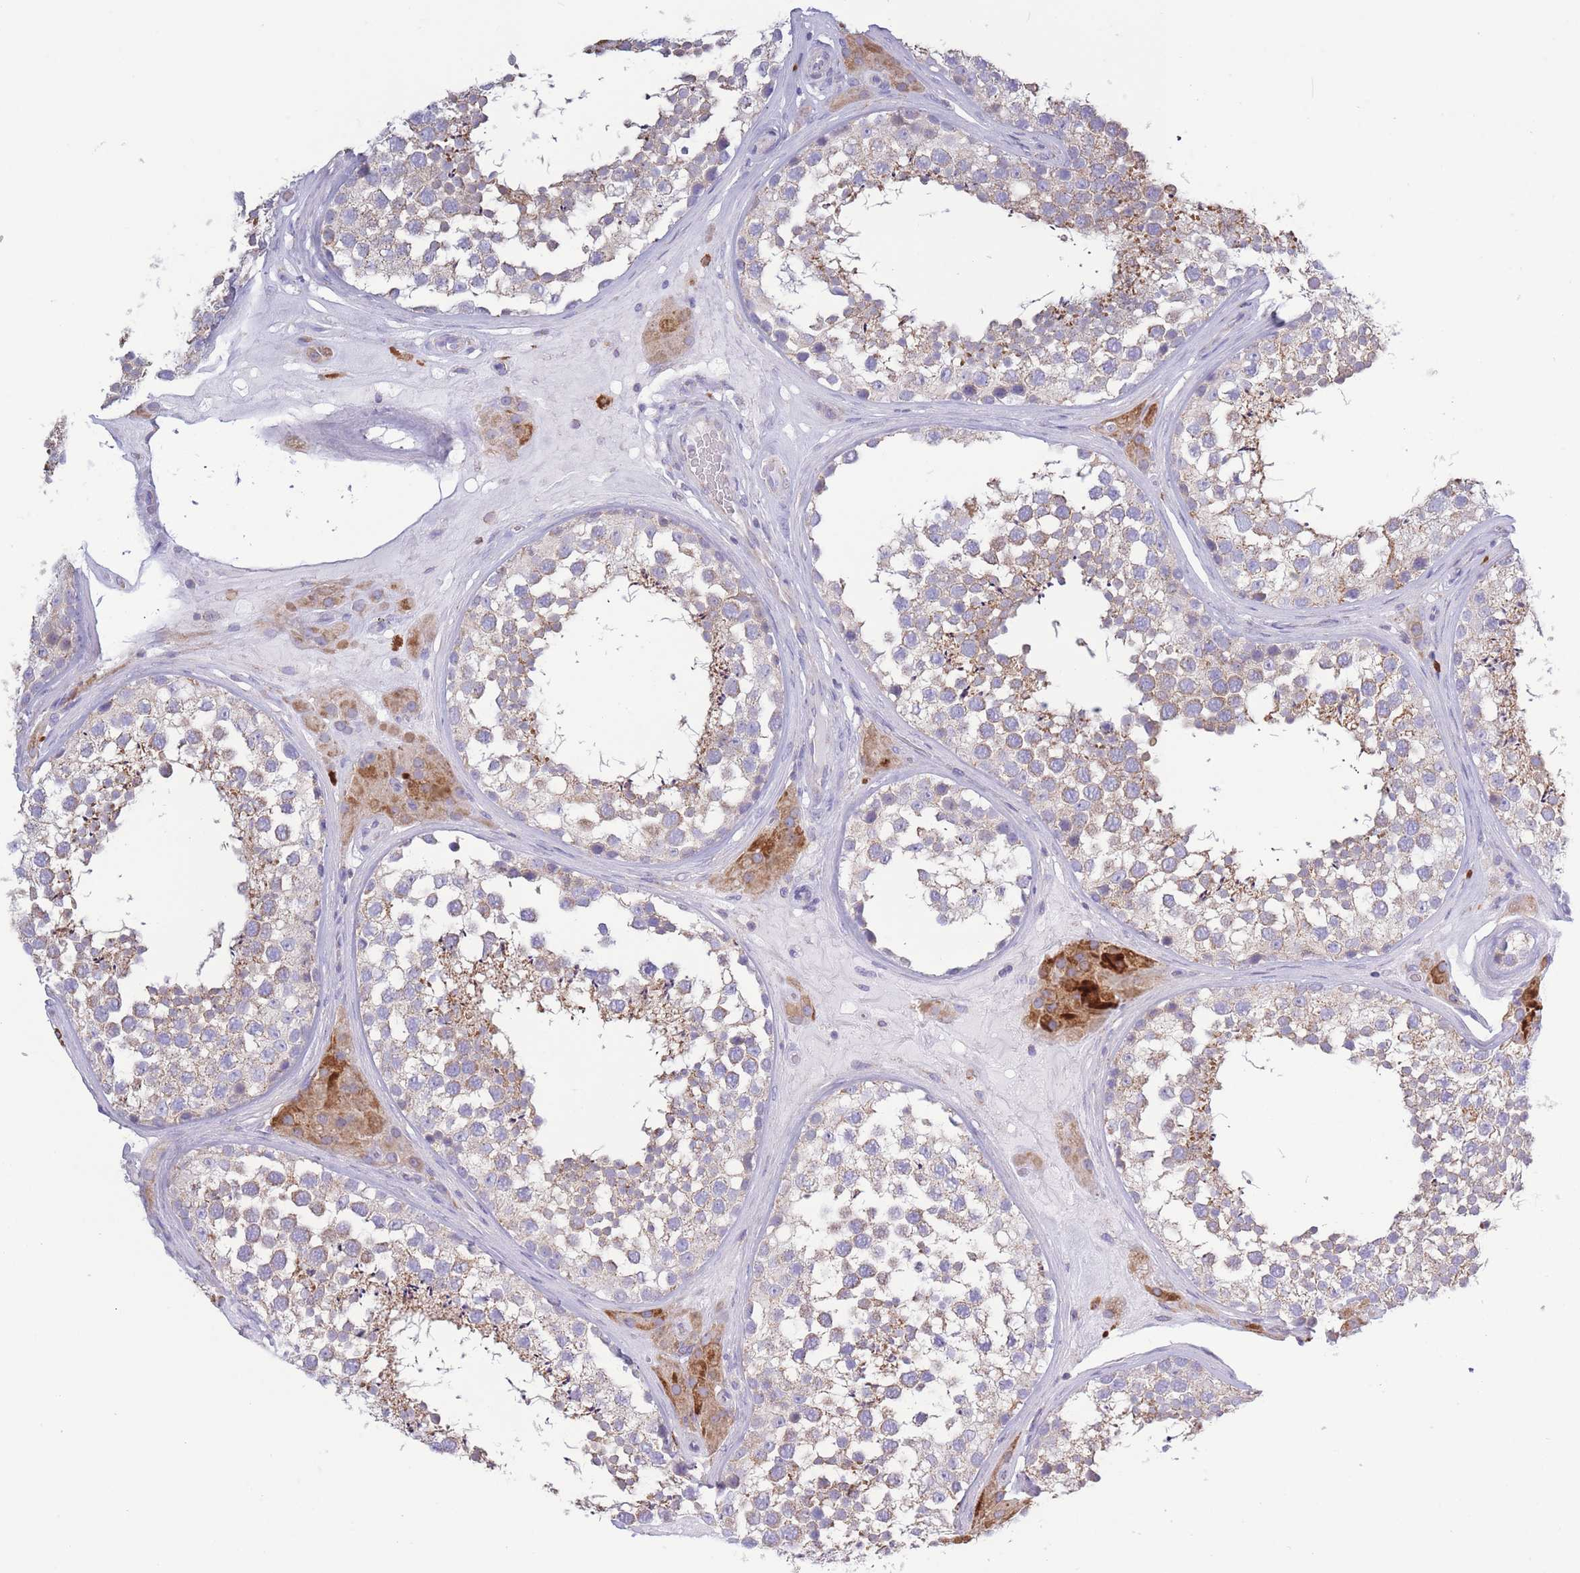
{"staining": {"intensity": "moderate", "quantity": "<25%", "location": "cytoplasmic/membranous"}, "tissue": "testis", "cell_type": "Cells in seminiferous ducts", "image_type": "normal", "snomed": [{"axis": "morphology", "description": "Normal tissue, NOS"}, {"axis": "topography", "description": "Testis"}], "caption": "The immunohistochemical stain shows moderate cytoplasmic/membranous positivity in cells in seminiferous ducts of unremarkable testis. The staining was performed using DAB to visualize the protein expression in brown, while the nuclei were stained in blue with hematoxylin (Magnification: 20x).", "gene": "PDHA1", "patient": {"sex": "male", "age": 46}}